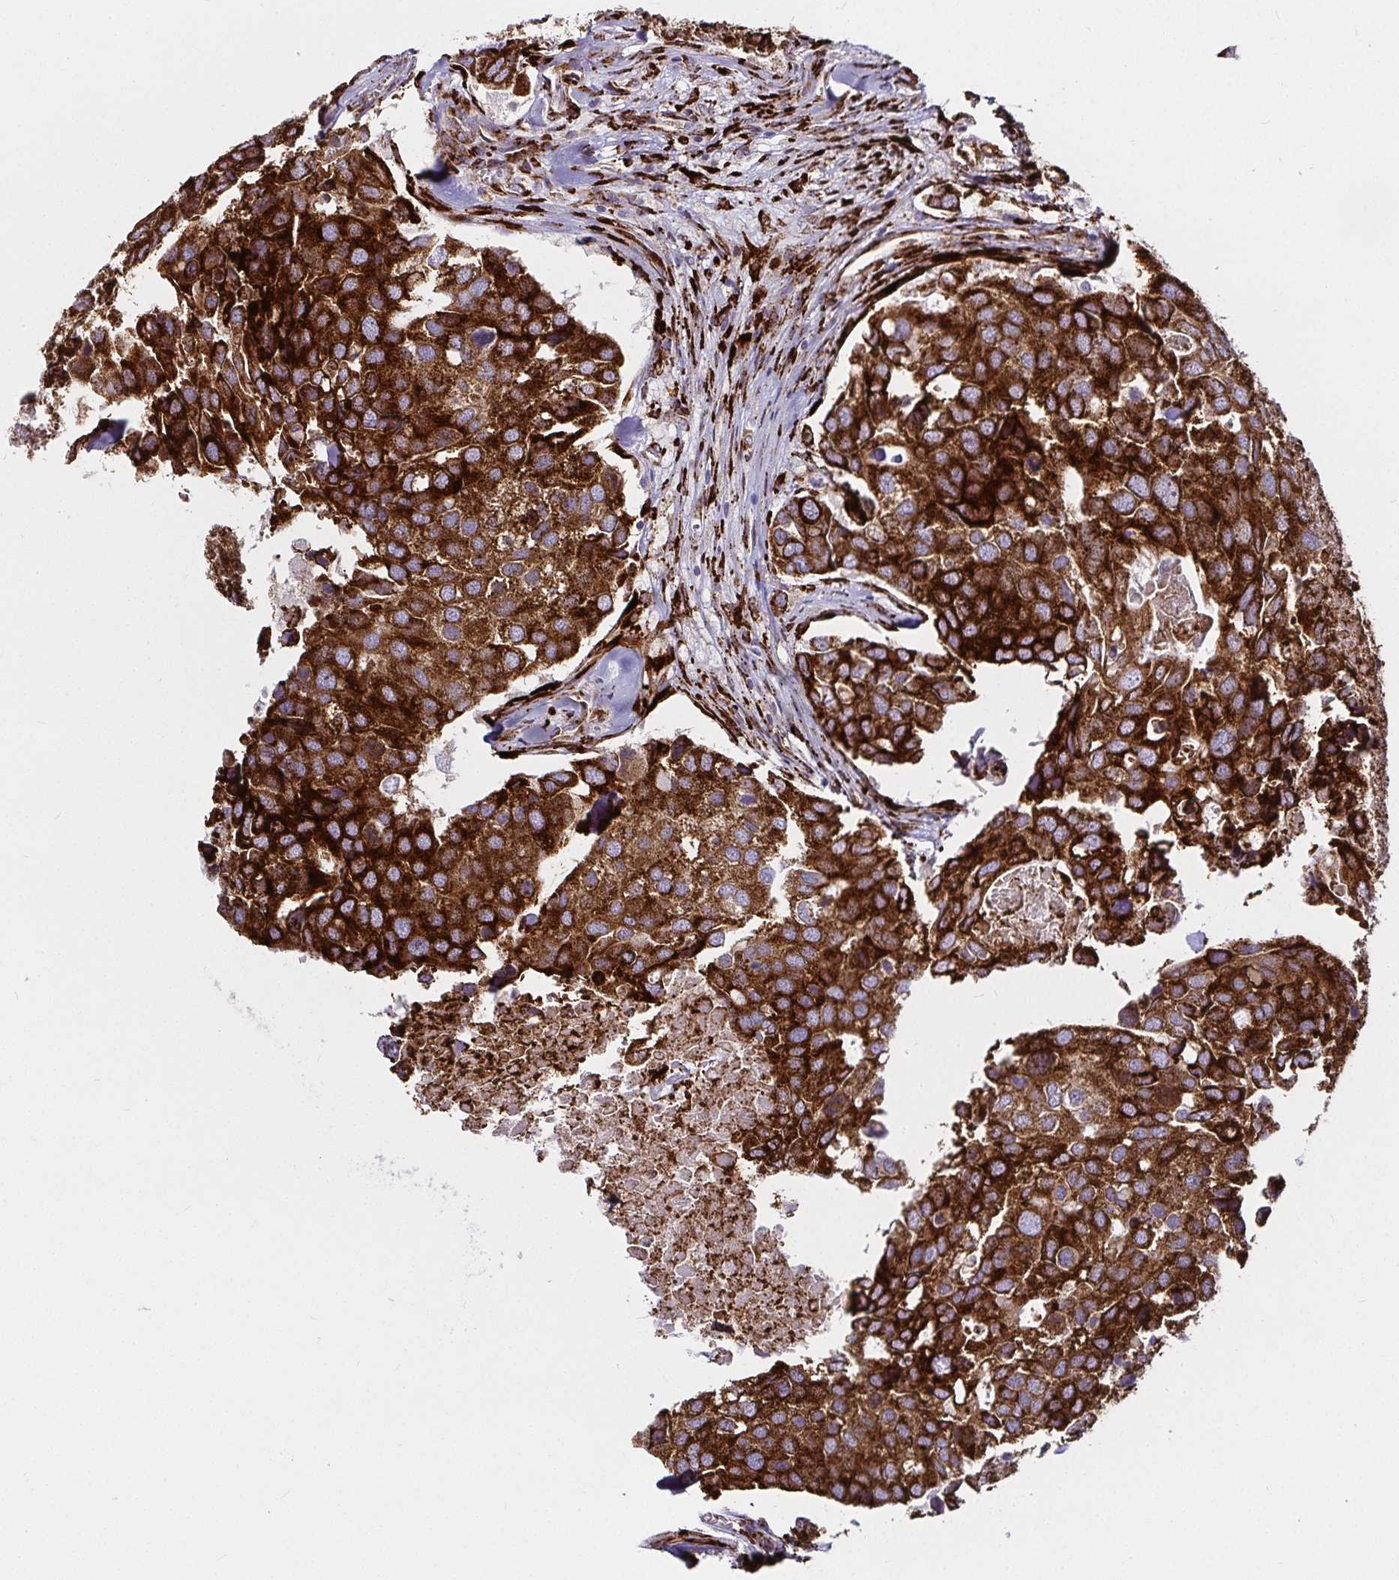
{"staining": {"intensity": "strong", "quantity": ">75%", "location": "cytoplasmic/membranous"}, "tissue": "breast cancer", "cell_type": "Tumor cells", "image_type": "cancer", "snomed": [{"axis": "morphology", "description": "Duct carcinoma"}, {"axis": "topography", "description": "Breast"}], "caption": "Strong cytoplasmic/membranous staining is present in about >75% of tumor cells in breast infiltrating ductal carcinoma.", "gene": "P4HA2", "patient": {"sex": "female", "age": 83}}